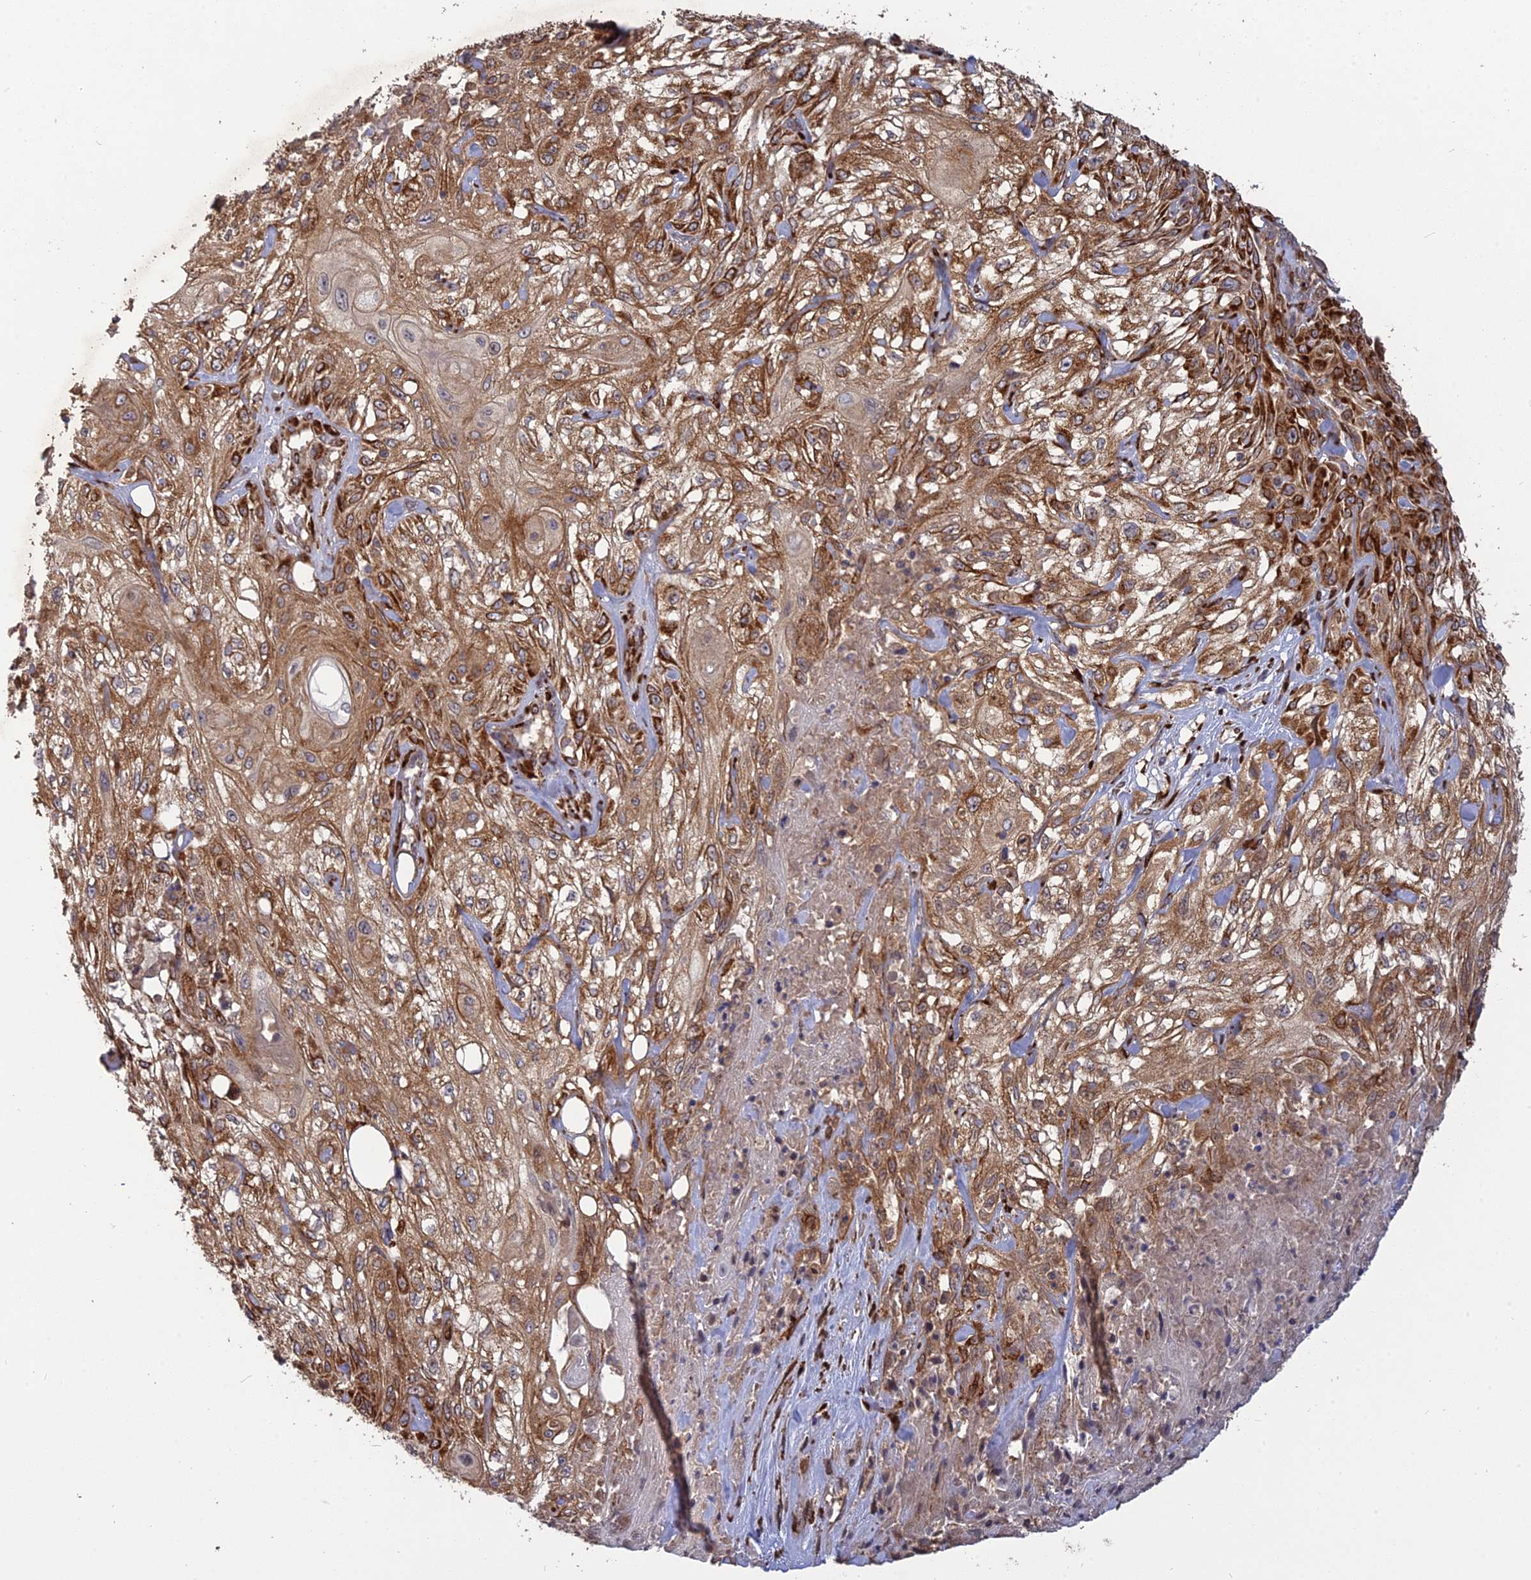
{"staining": {"intensity": "strong", "quantity": ">75%", "location": "cytoplasmic/membranous"}, "tissue": "skin cancer", "cell_type": "Tumor cells", "image_type": "cancer", "snomed": [{"axis": "morphology", "description": "Squamous cell carcinoma, NOS"}, {"axis": "morphology", "description": "Squamous cell carcinoma, metastatic, NOS"}, {"axis": "topography", "description": "Skin"}, {"axis": "topography", "description": "Lymph node"}], "caption": "Brown immunohistochemical staining in skin cancer (squamous cell carcinoma) reveals strong cytoplasmic/membranous positivity in about >75% of tumor cells.", "gene": "PPIC", "patient": {"sex": "male", "age": 75}}